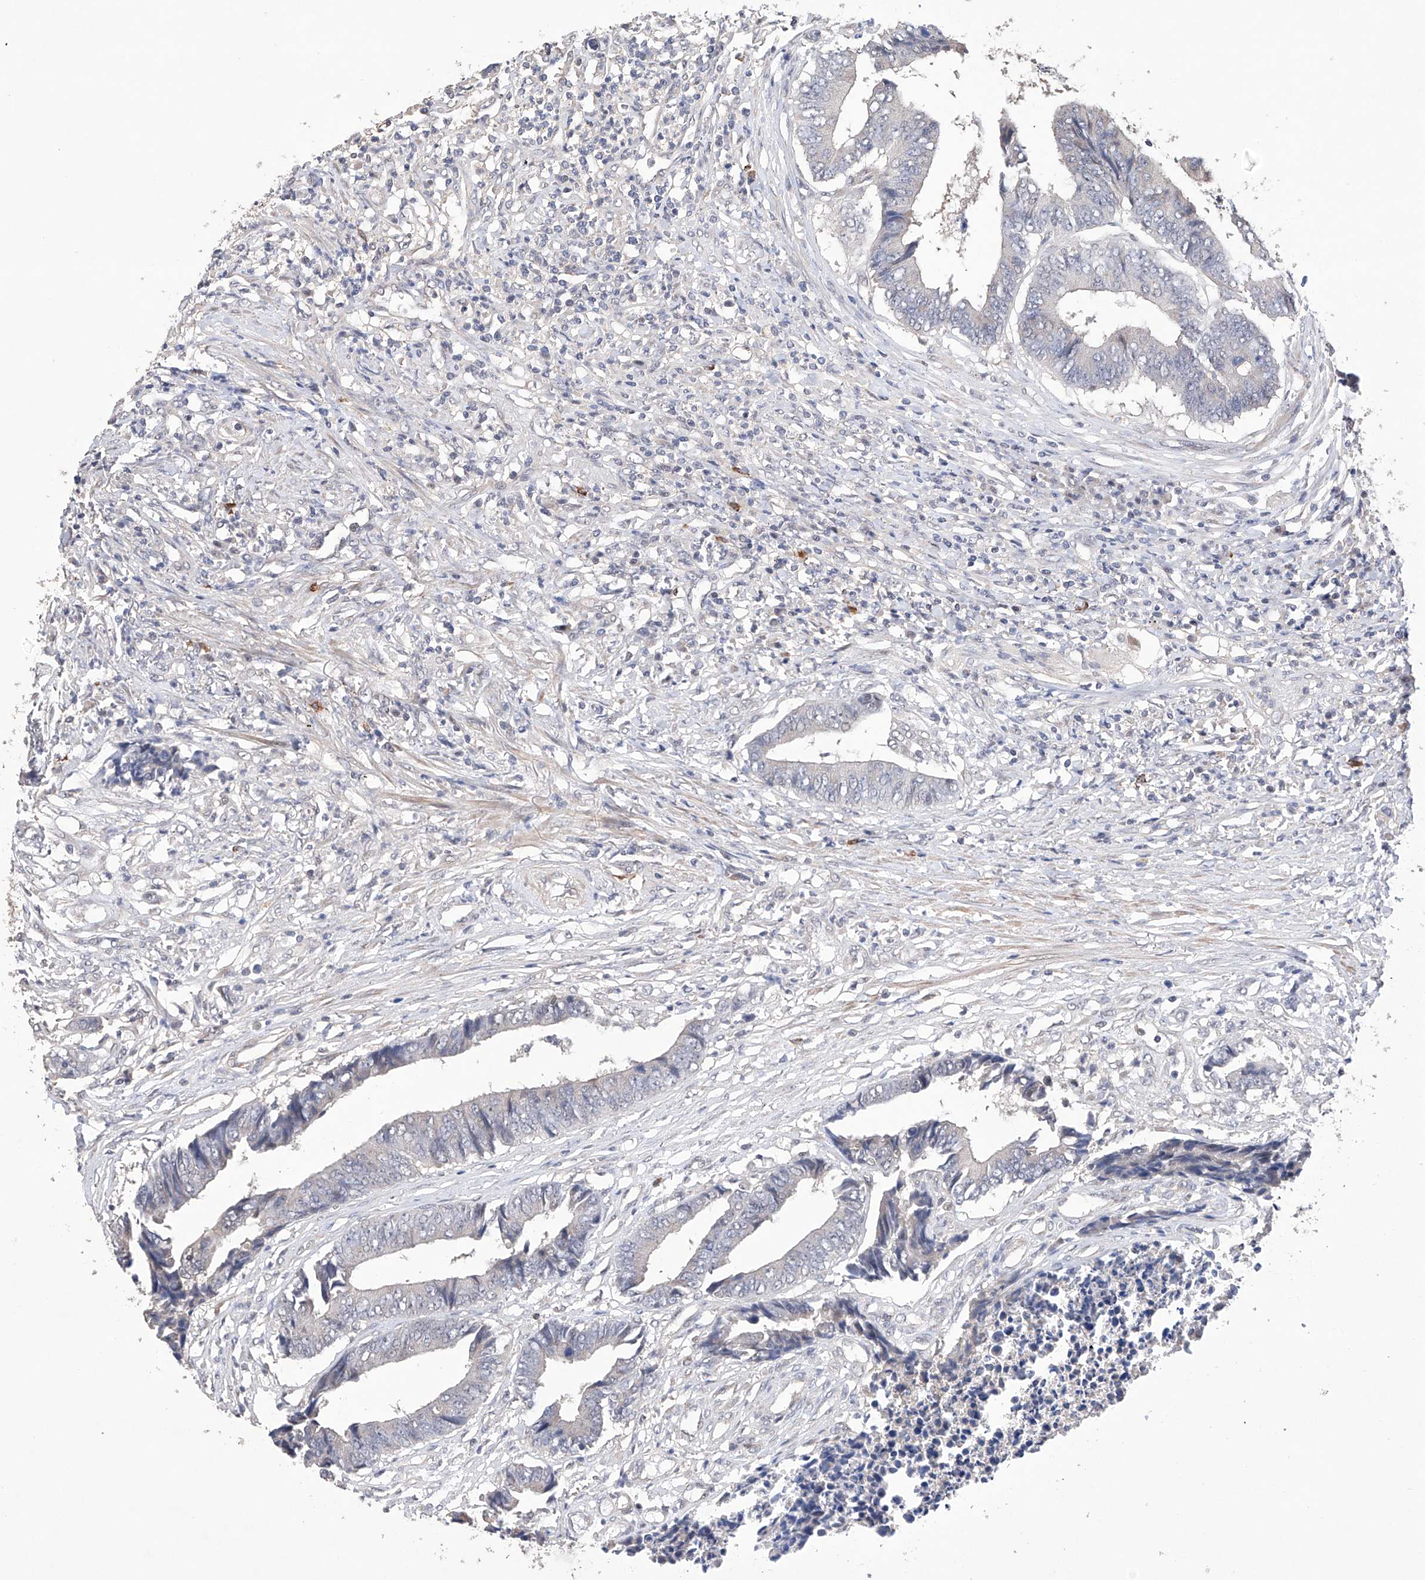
{"staining": {"intensity": "negative", "quantity": "none", "location": "none"}, "tissue": "colorectal cancer", "cell_type": "Tumor cells", "image_type": "cancer", "snomed": [{"axis": "morphology", "description": "Adenocarcinoma, NOS"}, {"axis": "topography", "description": "Rectum"}], "caption": "IHC image of human colorectal adenocarcinoma stained for a protein (brown), which exhibits no expression in tumor cells.", "gene": "AFG1L", "patient": {"sex": "male", "age": 84}}